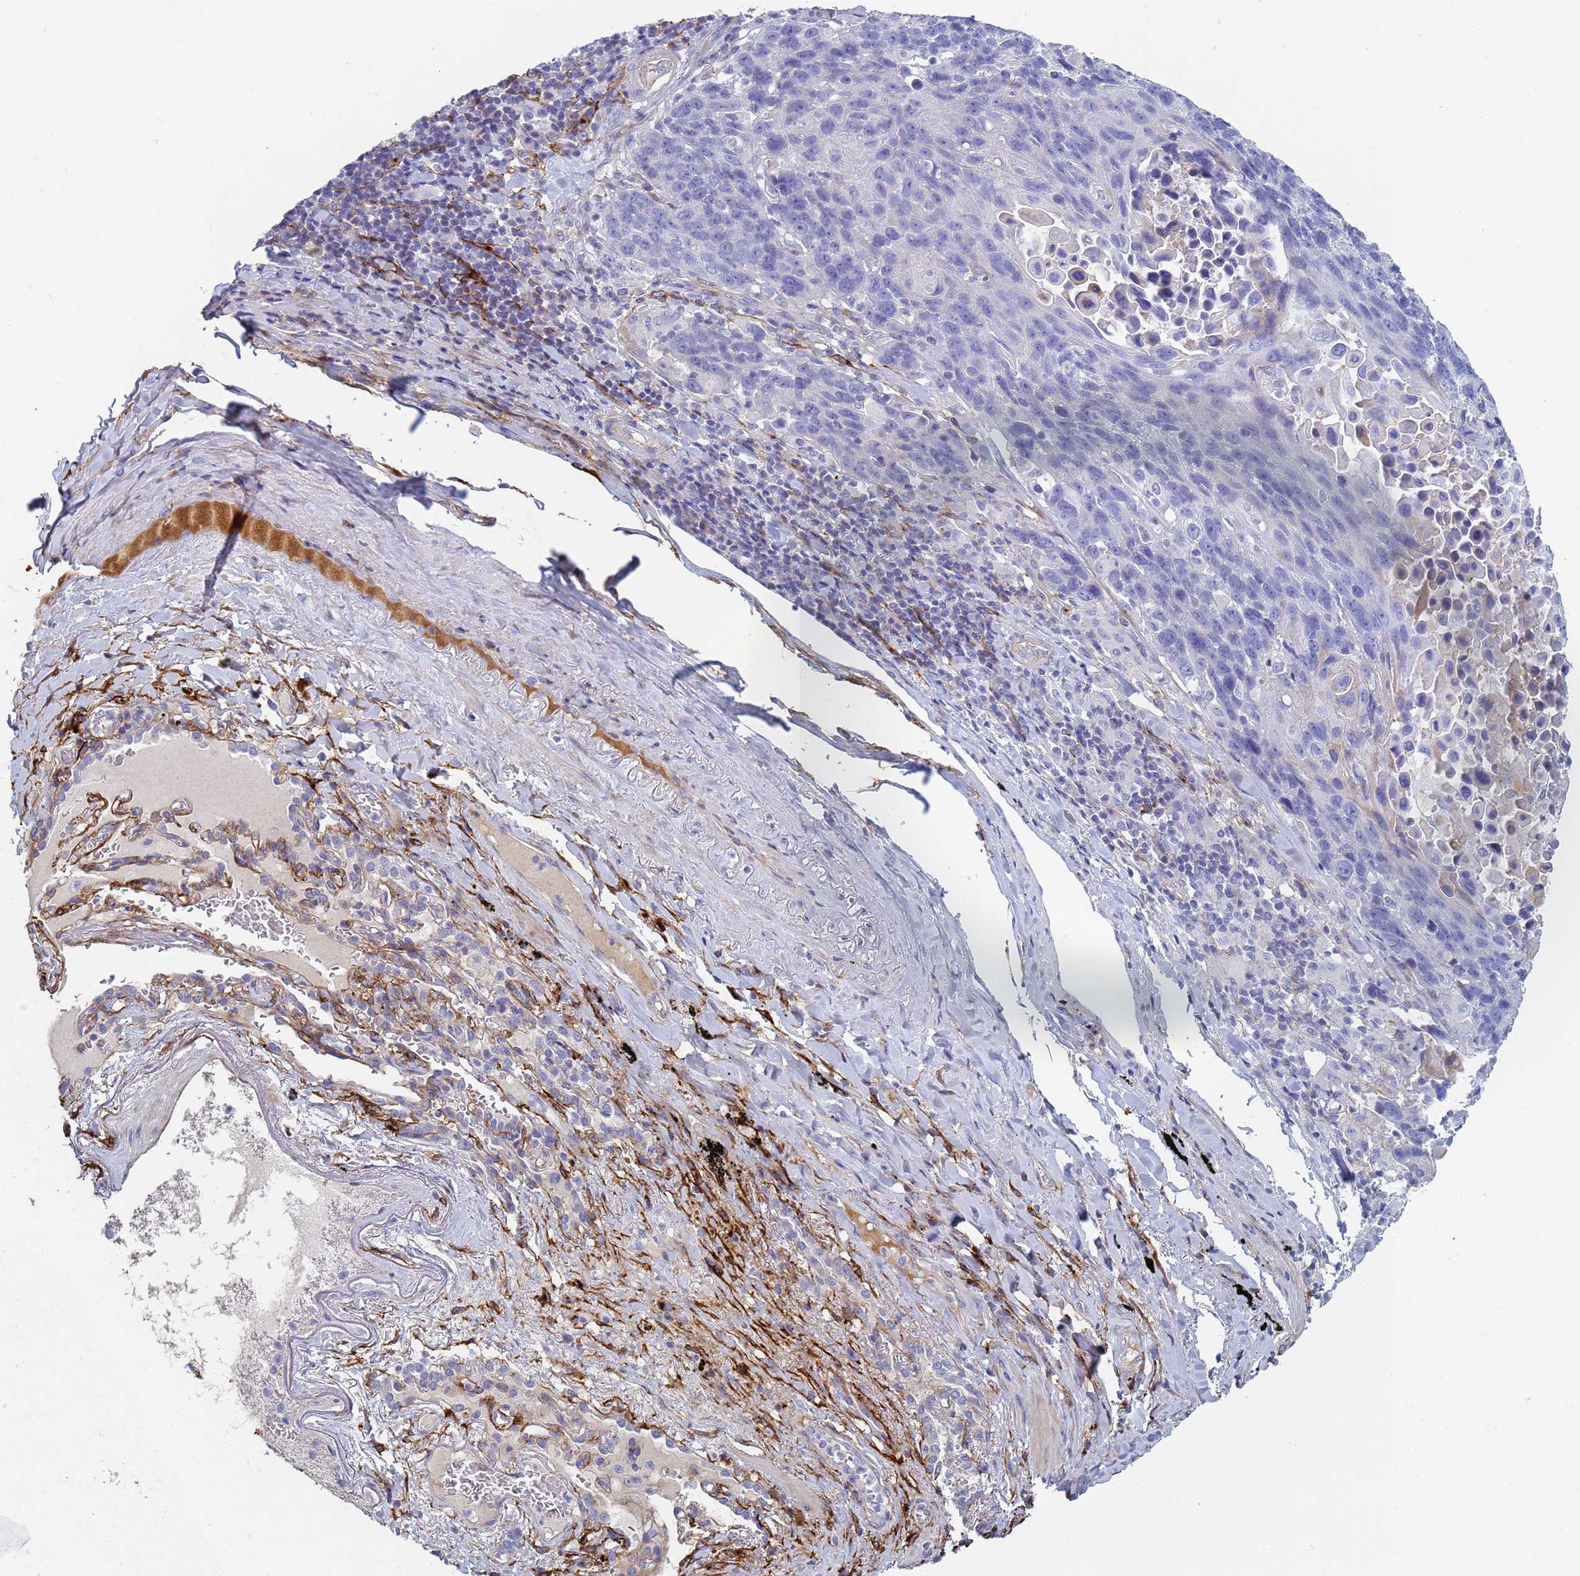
{"staining": {"intensity": "negative", "quantity": "none", "location": "none"}, "tissue": "lung cancer", "cell_type": "Tumor cells", "image_type": "cancer", "snomed": [{"axis": "morphology", "description": "Squamous cell carcinoma, NOS"}, {"axis": "topography", "description": "Lung"}], "caption": "There is no significant expression in tumor cells of lung squamous cell carcinoma.", "gene": "ABCA8", "patient": {"sex": "male", "age": 66}}